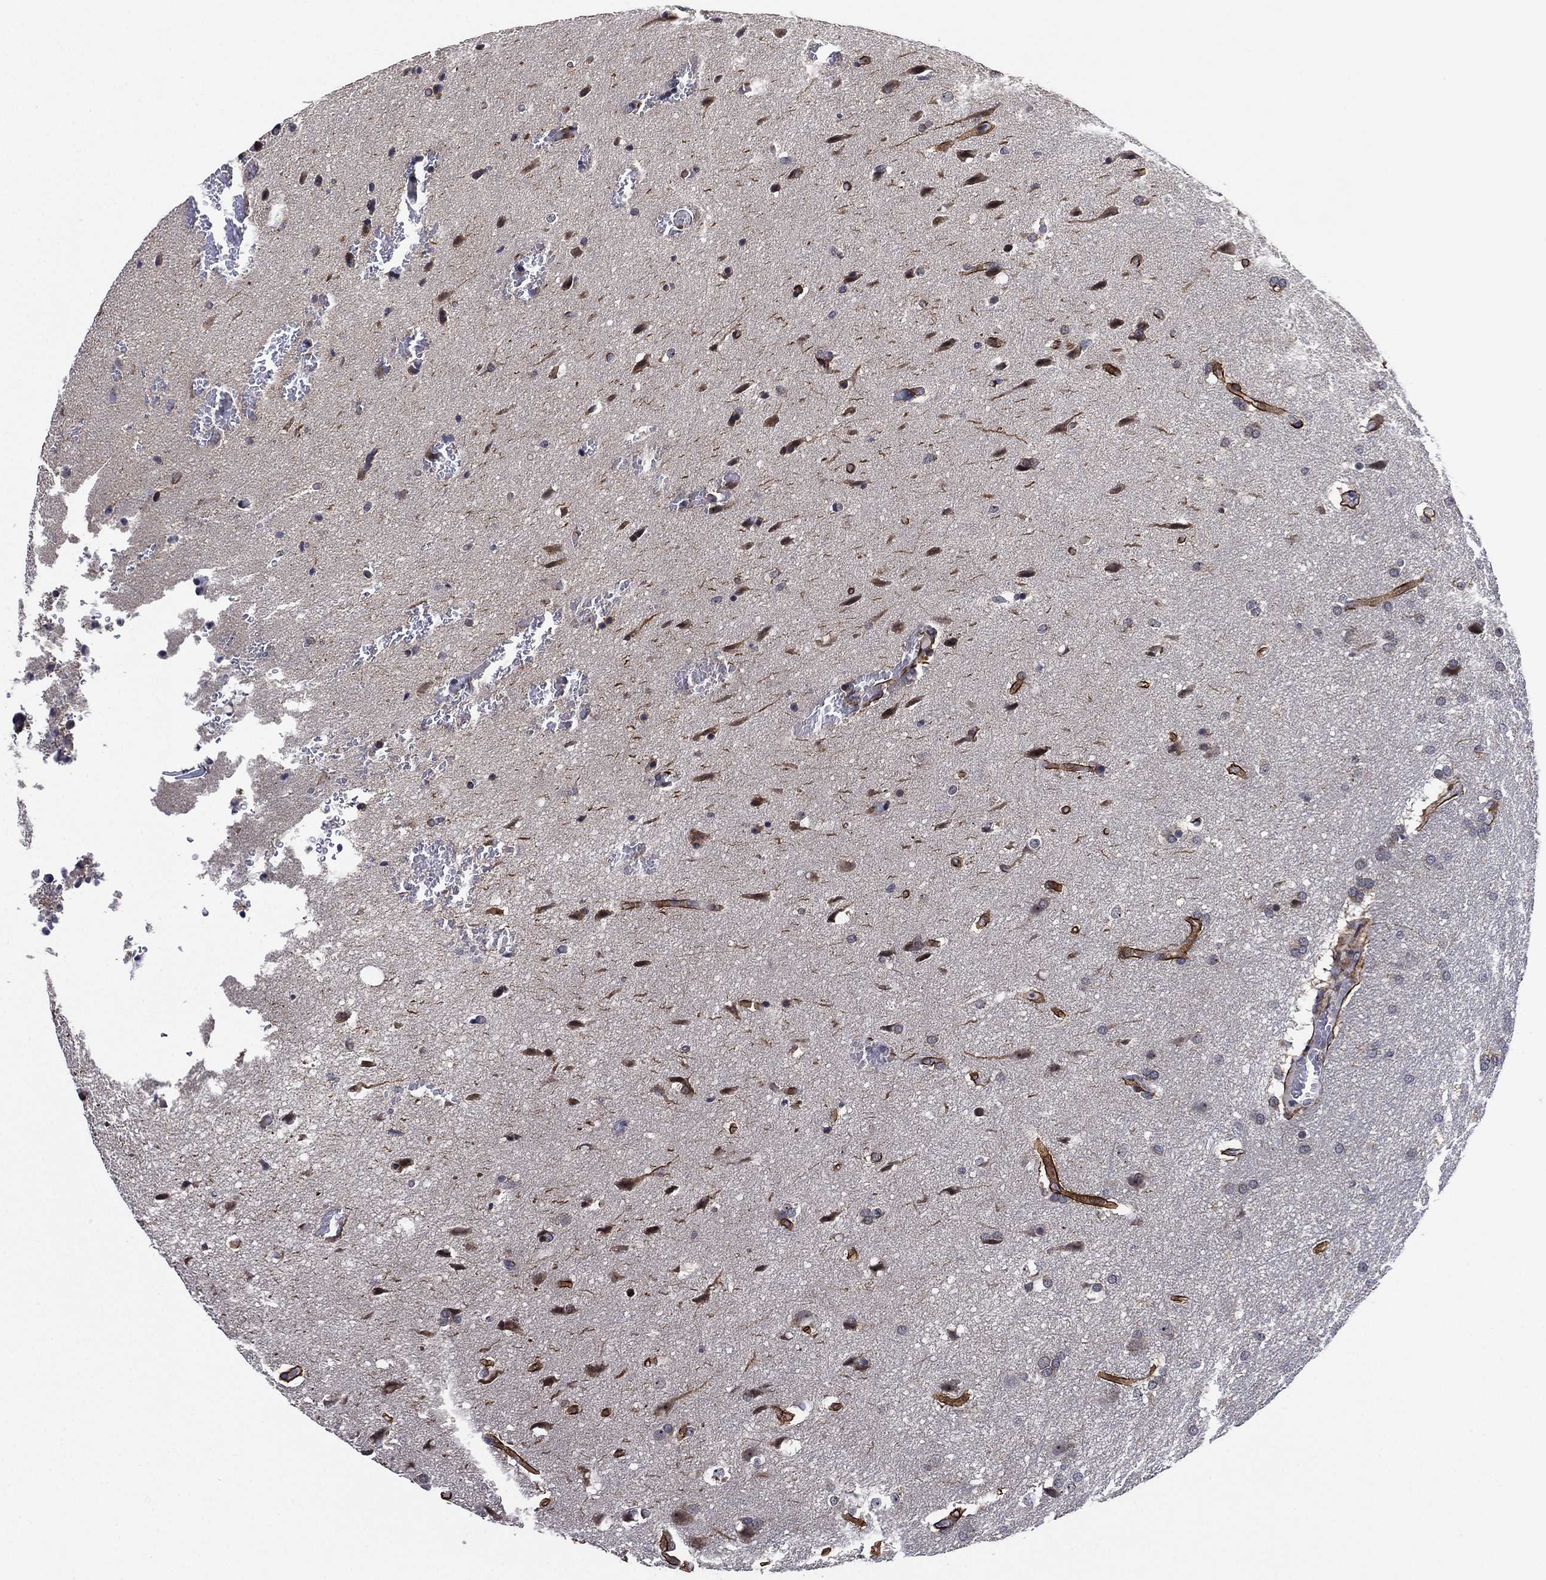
{"staining": {"intensity": "negative", "quantity": "none", "location": "none"}, "tissue": "glioma", "cell_type": "Tumor cells", "image_type": "cancer", "snomed": [{"axis": "morphology", "description": "Glioma, malignant, Low grade"}, {"axis": "topography", "description": "Brain"}], "caption": "DAB immunohistochemical staining of glioma shows no significant positivity in tumor cells. (DAB immunohistochemistry (IHC), high magnification).", "gene": "SELENOO", "patient": {"sex": "female", "age": 32}}